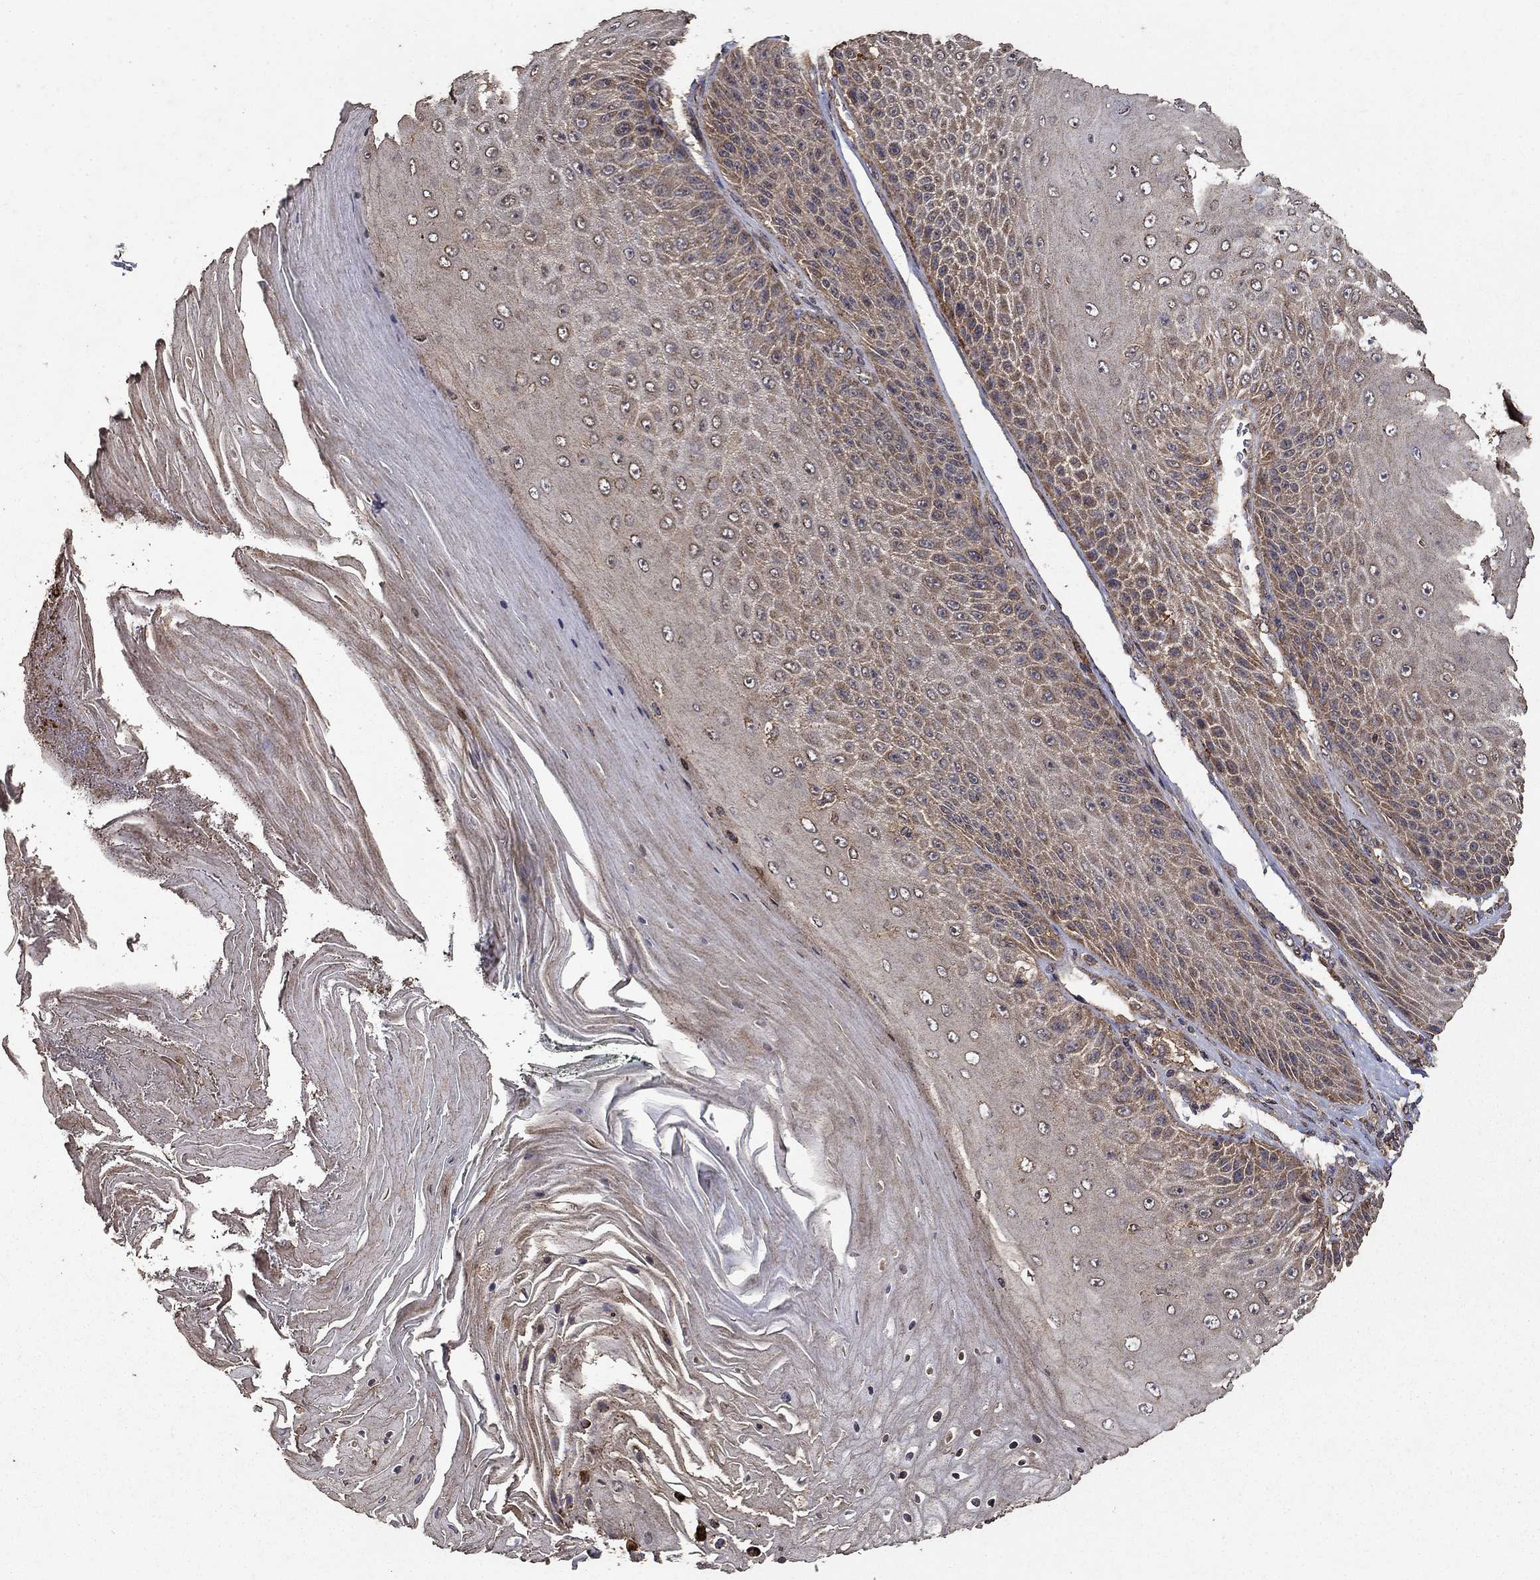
{"staining": {"intensity": "weak", "quantity": "25%-75%", "location": "cytoplasmic/membranous"}, "tissue": "skin cancer", "cell_type": "Tumor cells", "image_type": "cancer", "snomed": [{"axis": "morphology", "description": "Squamous cell carcinoma, NOS"}, {"axis": "topography", "description": "Skin"}], "caption": "Brown immunohistochemical staining in human skin cancer (squamous cell carcinoma) demonstrates weak cytoplasmic/membranous positivity in approximately 25%-75% of tumor cells.", "gene": "IFRD1", "patient": {"sex": "male", "age": 62}}